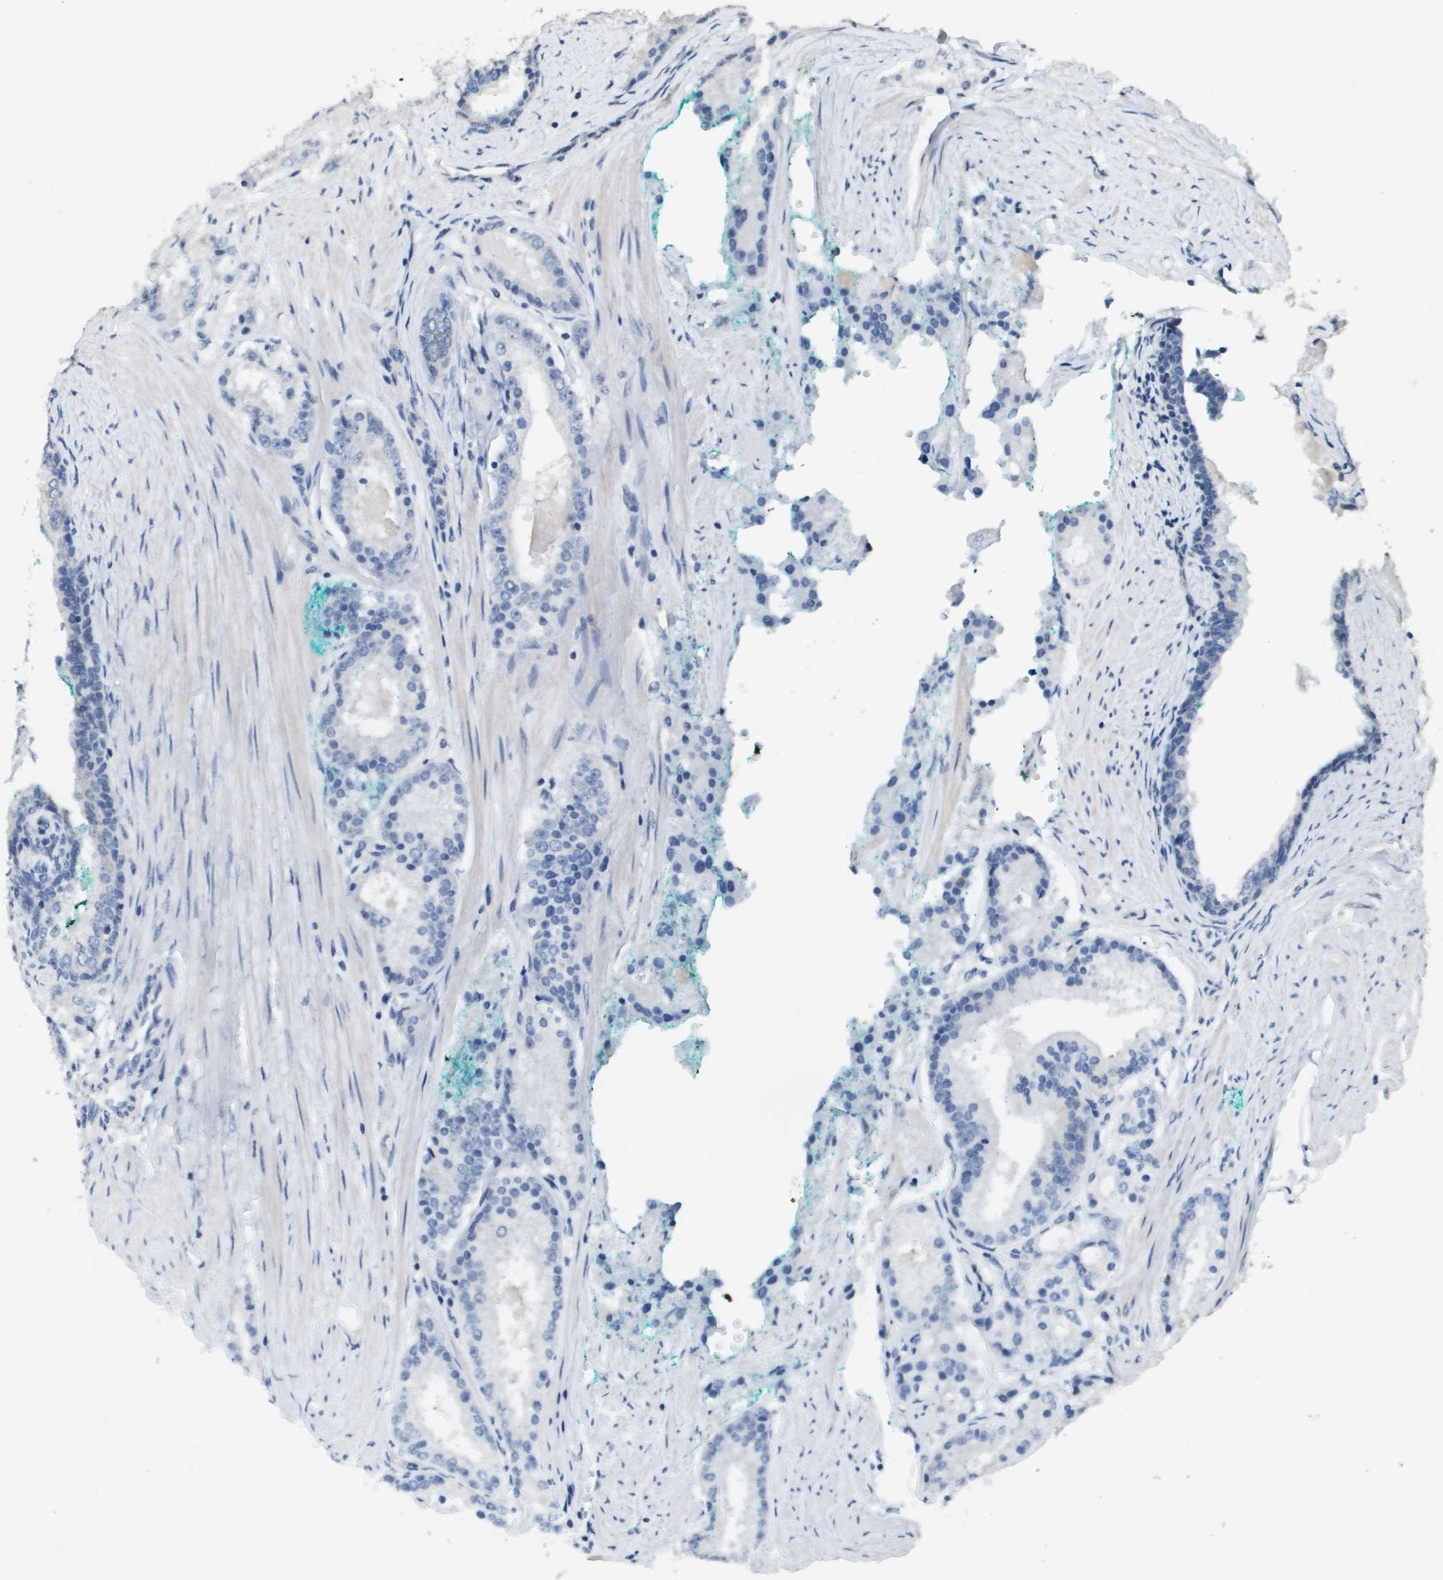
{"staining": {"intensity": "negative", "quantity": "none", "location": "none"}, "tissue": "prostate cancer", "cell_type": "Tumor cells", "image_type": "cancer", "snomed": [{"axis": "morphology", "description": "Adenocarcinoma, Low grade"}, {"axis": "topography", "description": "Prostate"}], "caption": "Immunohistochemistry (IHC) micrograph of neoplastic tissue: prostate cancer stained with DAB (3,3'-diaminobenzidine) shows no significant protein positivity in tumor cells.", "gene": "MT3", "patient": {"sex": "male", "age": 63}}